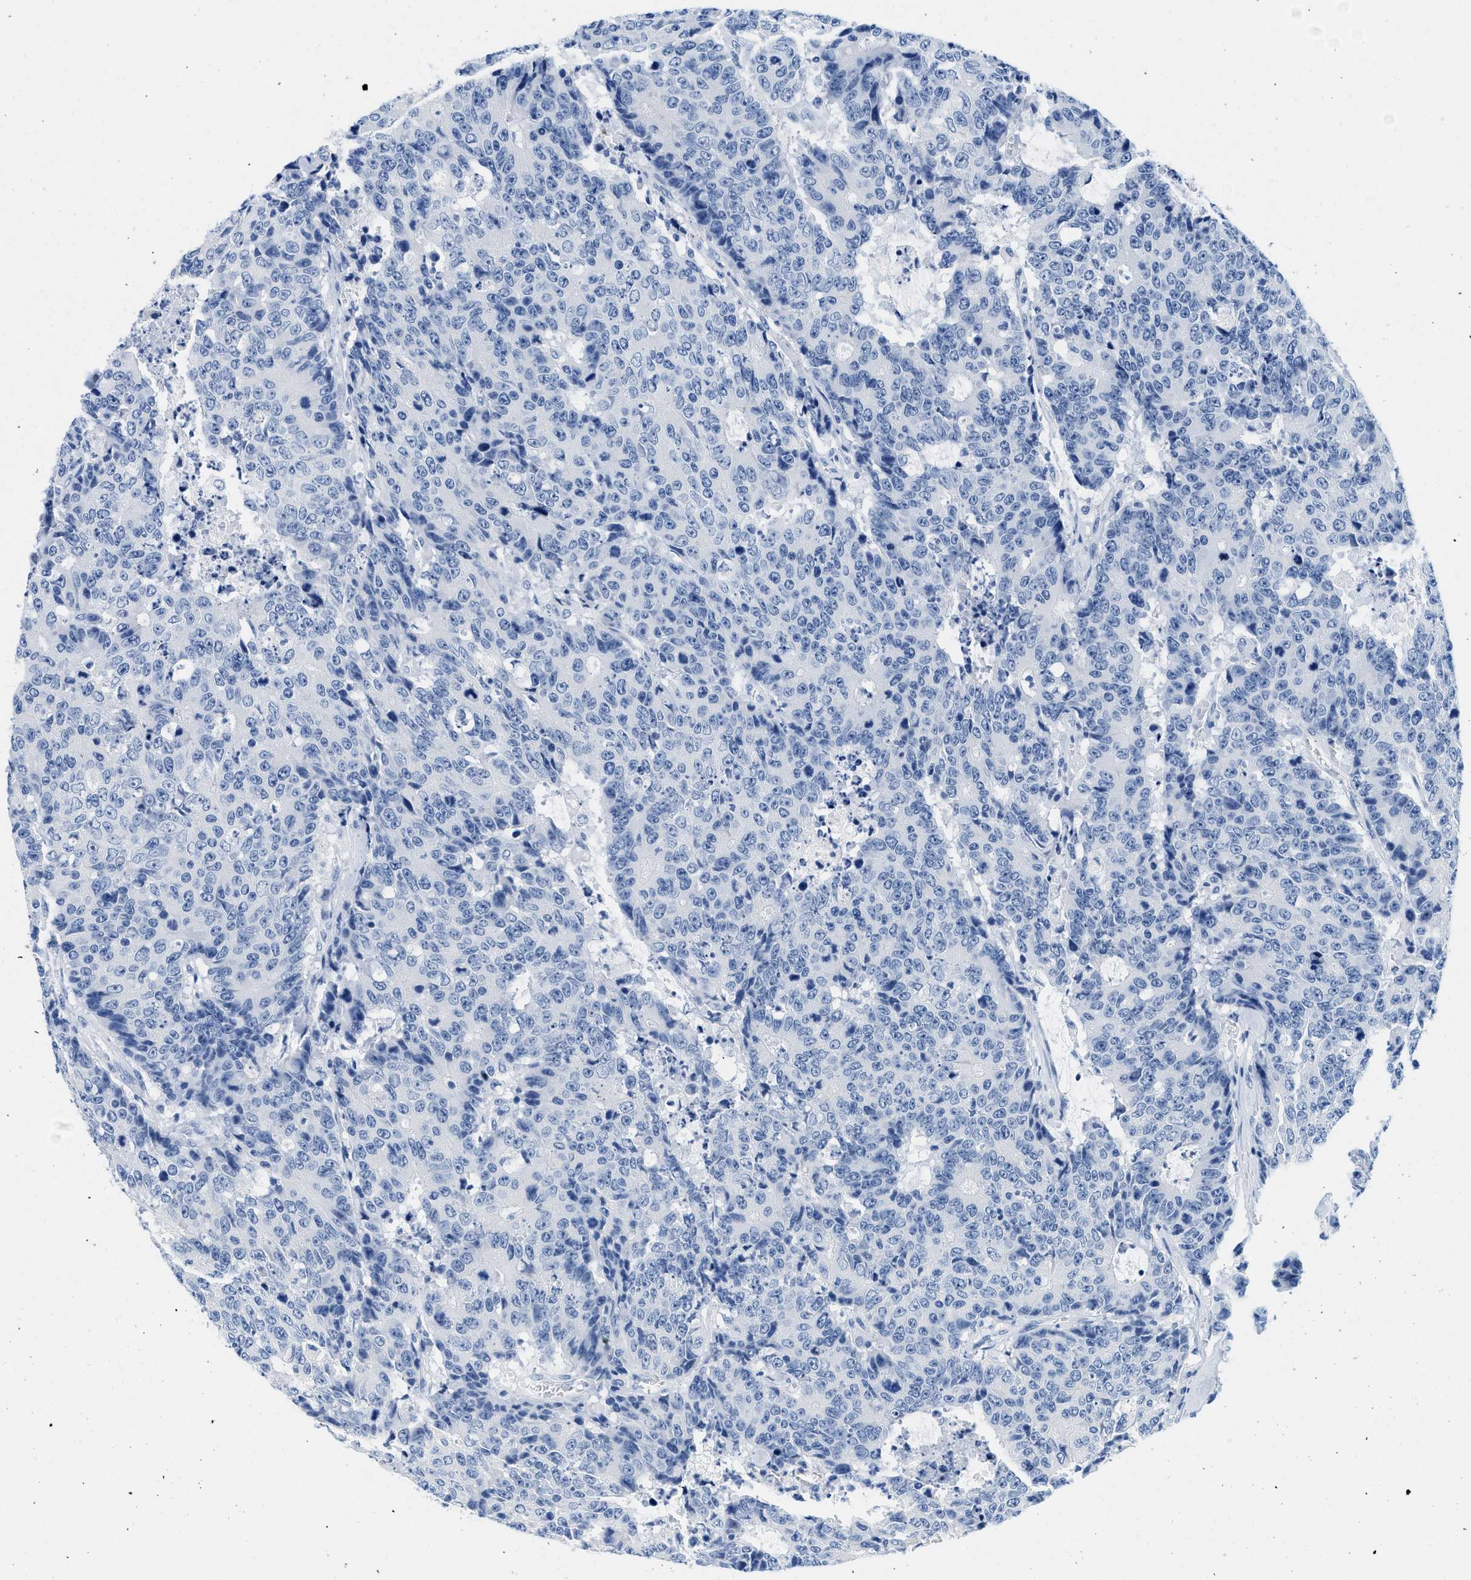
{"staining": {"intensity": "negative", "quantity": "none", "location": "none"}, "tissue": "colorectal cancer", "cell_type": "Tumor cells", "image_type": "cancer", "snomed": [{"axis": "morphology", "description": "Adenocarcinoma, NOS"}, {"axis": "topography", "description": "Colon"}], "caption": "There is no significant staining in tumor cells of colorectal cancer.", "gene": "GSN", "patient": {"sex": "female", "age": 86}}